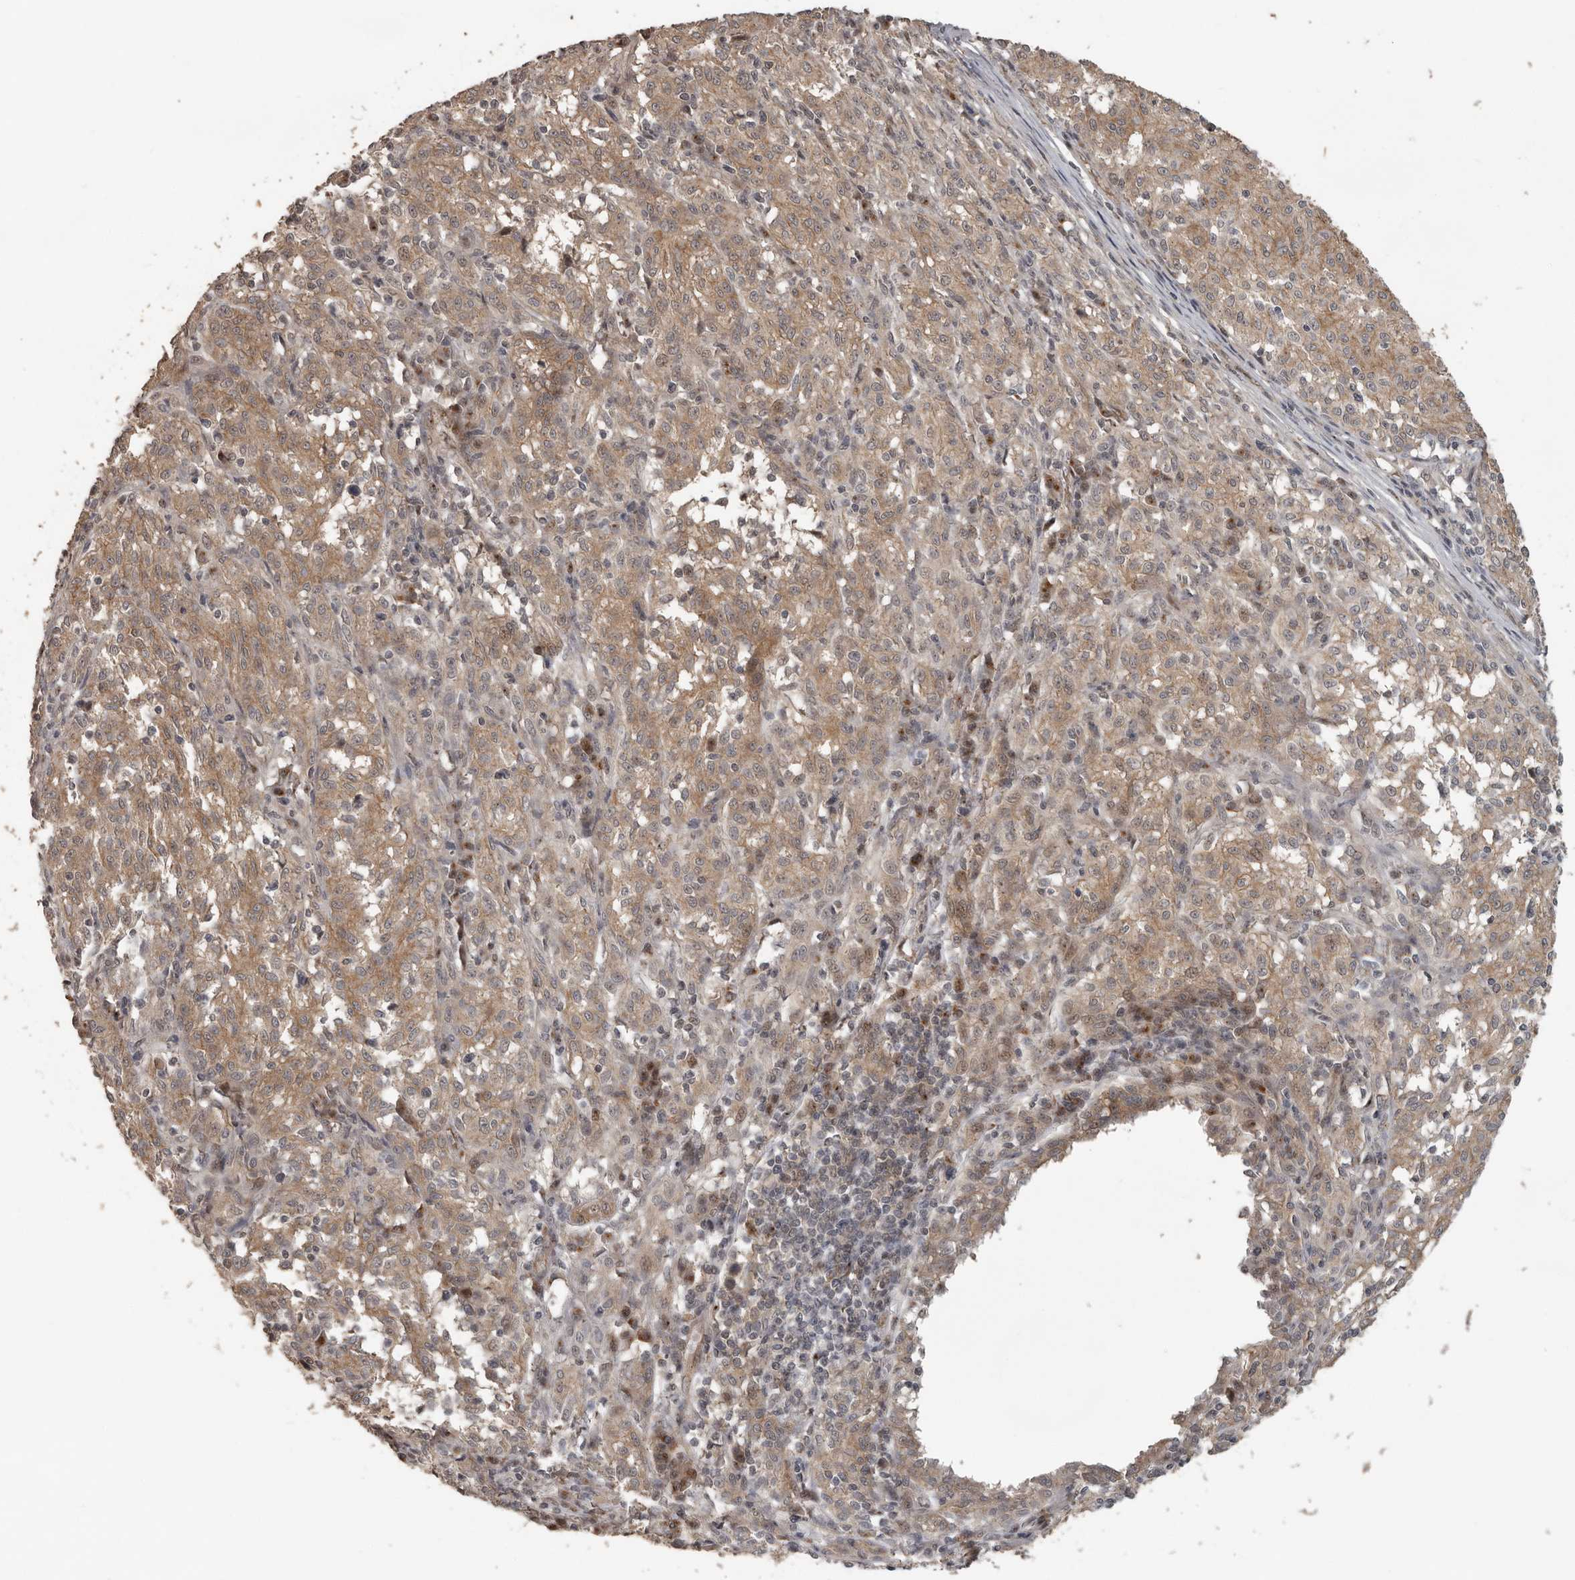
{"staining": {"intensity": "moderate", "quantity": ">75%", "location": "cytoplasmic/membranous"}, "tissue": "melanoma", "cell_type": "Tumor cells", "image_type": "cancer", "snomed": [{"axis": "morphology", "description": "Malignant melanoma, NOS"}, {"axis": "topography", "description": "Skin"}], "caption": "Moderate cytoplasmic/membranous positivity is identified in approximately >75% of tumor cells in melanoma.", "gene": "CEP350", "patient": {"sex": "female", "age": 72}}